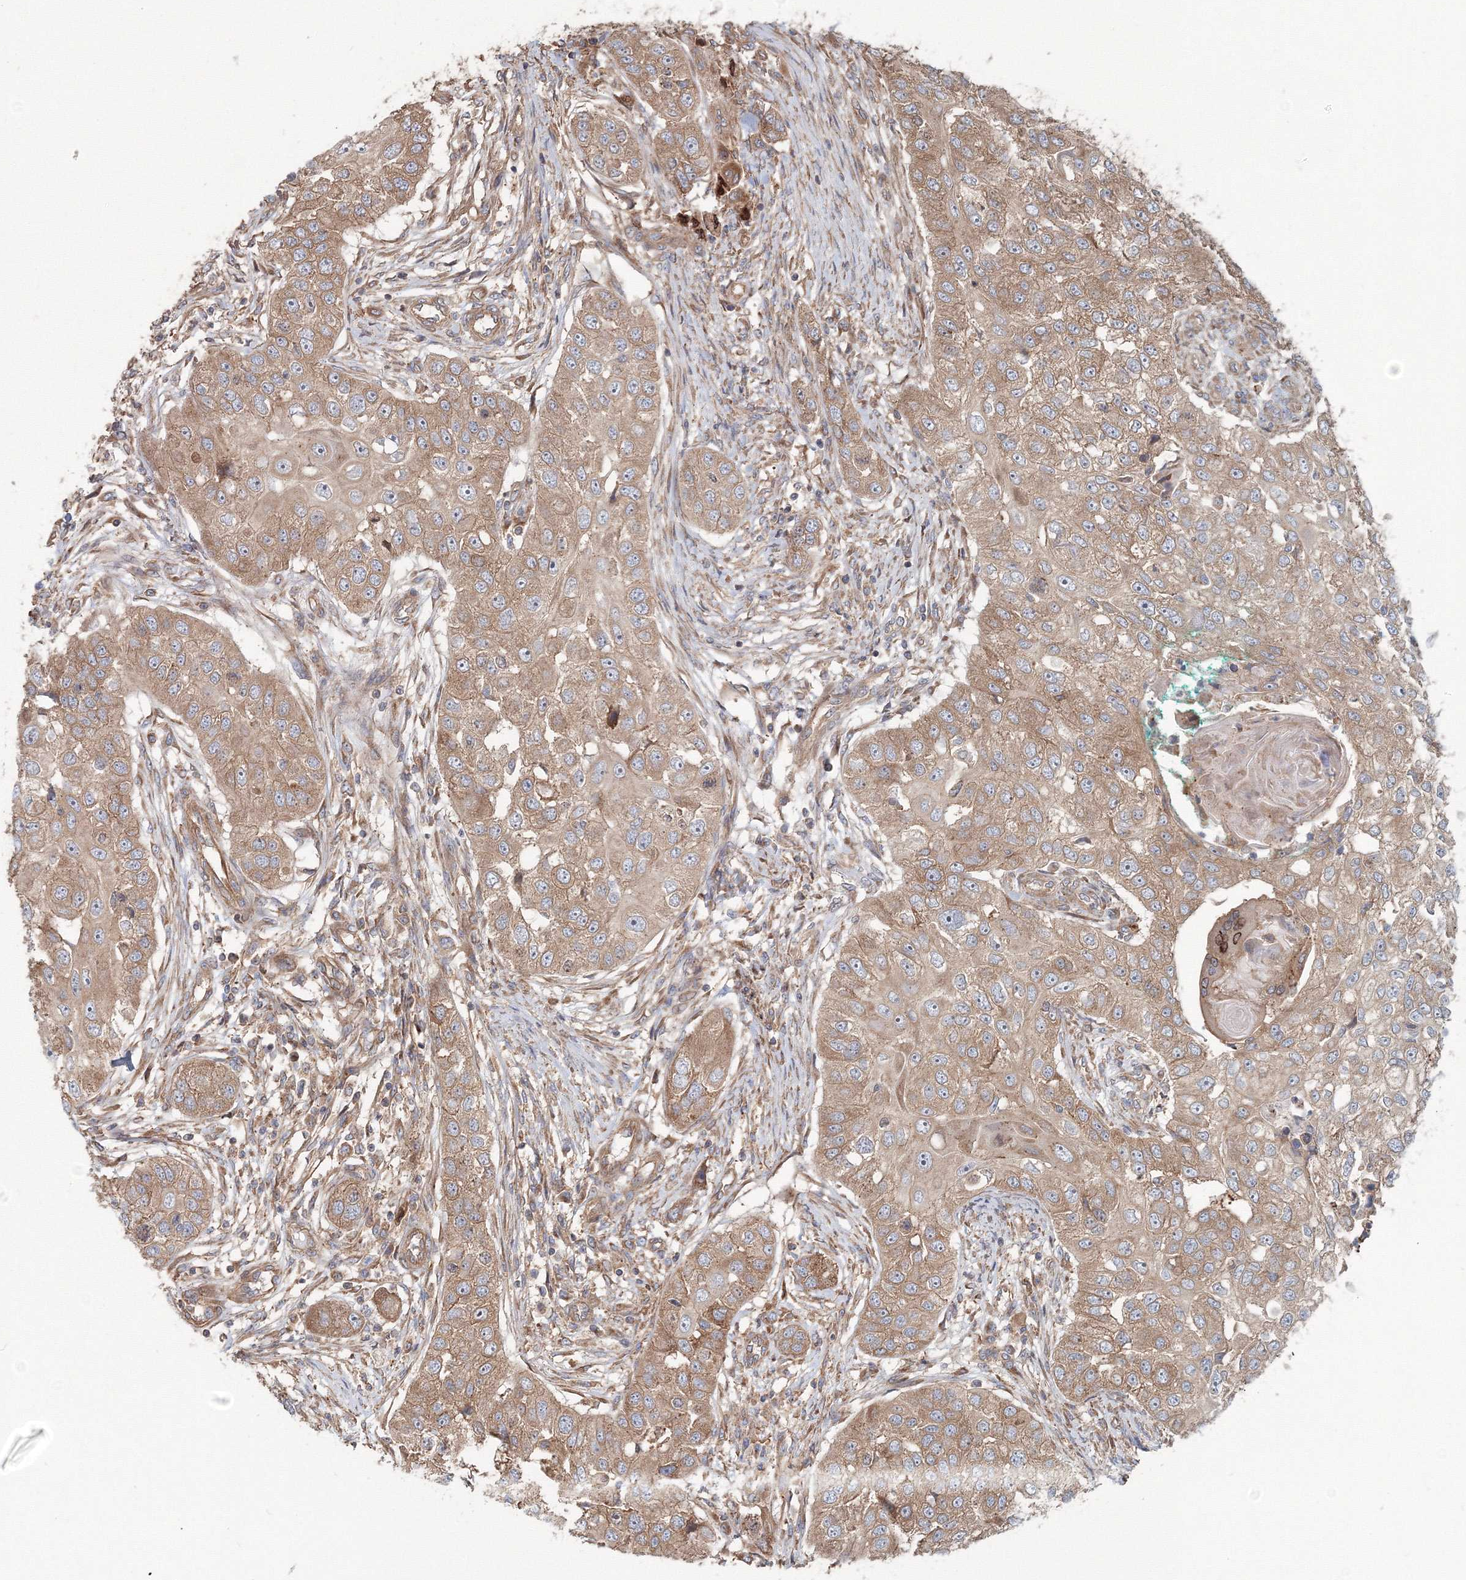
{"staining": {"intensity": "moderate", "quantity": ">75%", "location": "cytoplasmic/membranous"}, "tissue": "head and neck cancer", "cell_type": "Tumor cells", "image_type": "cancer", "snomed": [{"axis": "morphology", "description": "Normal tissue, NOS"}, {"axis": "morphology", "description": "Squamous cell carcinoma, NOS"}, {"axis": "topography", "description": "Skeletal muscle"}, {"axis": "topography", "description": "Head-Neck"}], "caption": "This photomicrograph shows IHC staining of human squamous cell carcinoma (head and neck), with medium moderate cytoplasmic/membranous positivity in about >75% of tumor cells.", "gene": "EXOC1", "patient": {"sex": "male", "age": 51}}